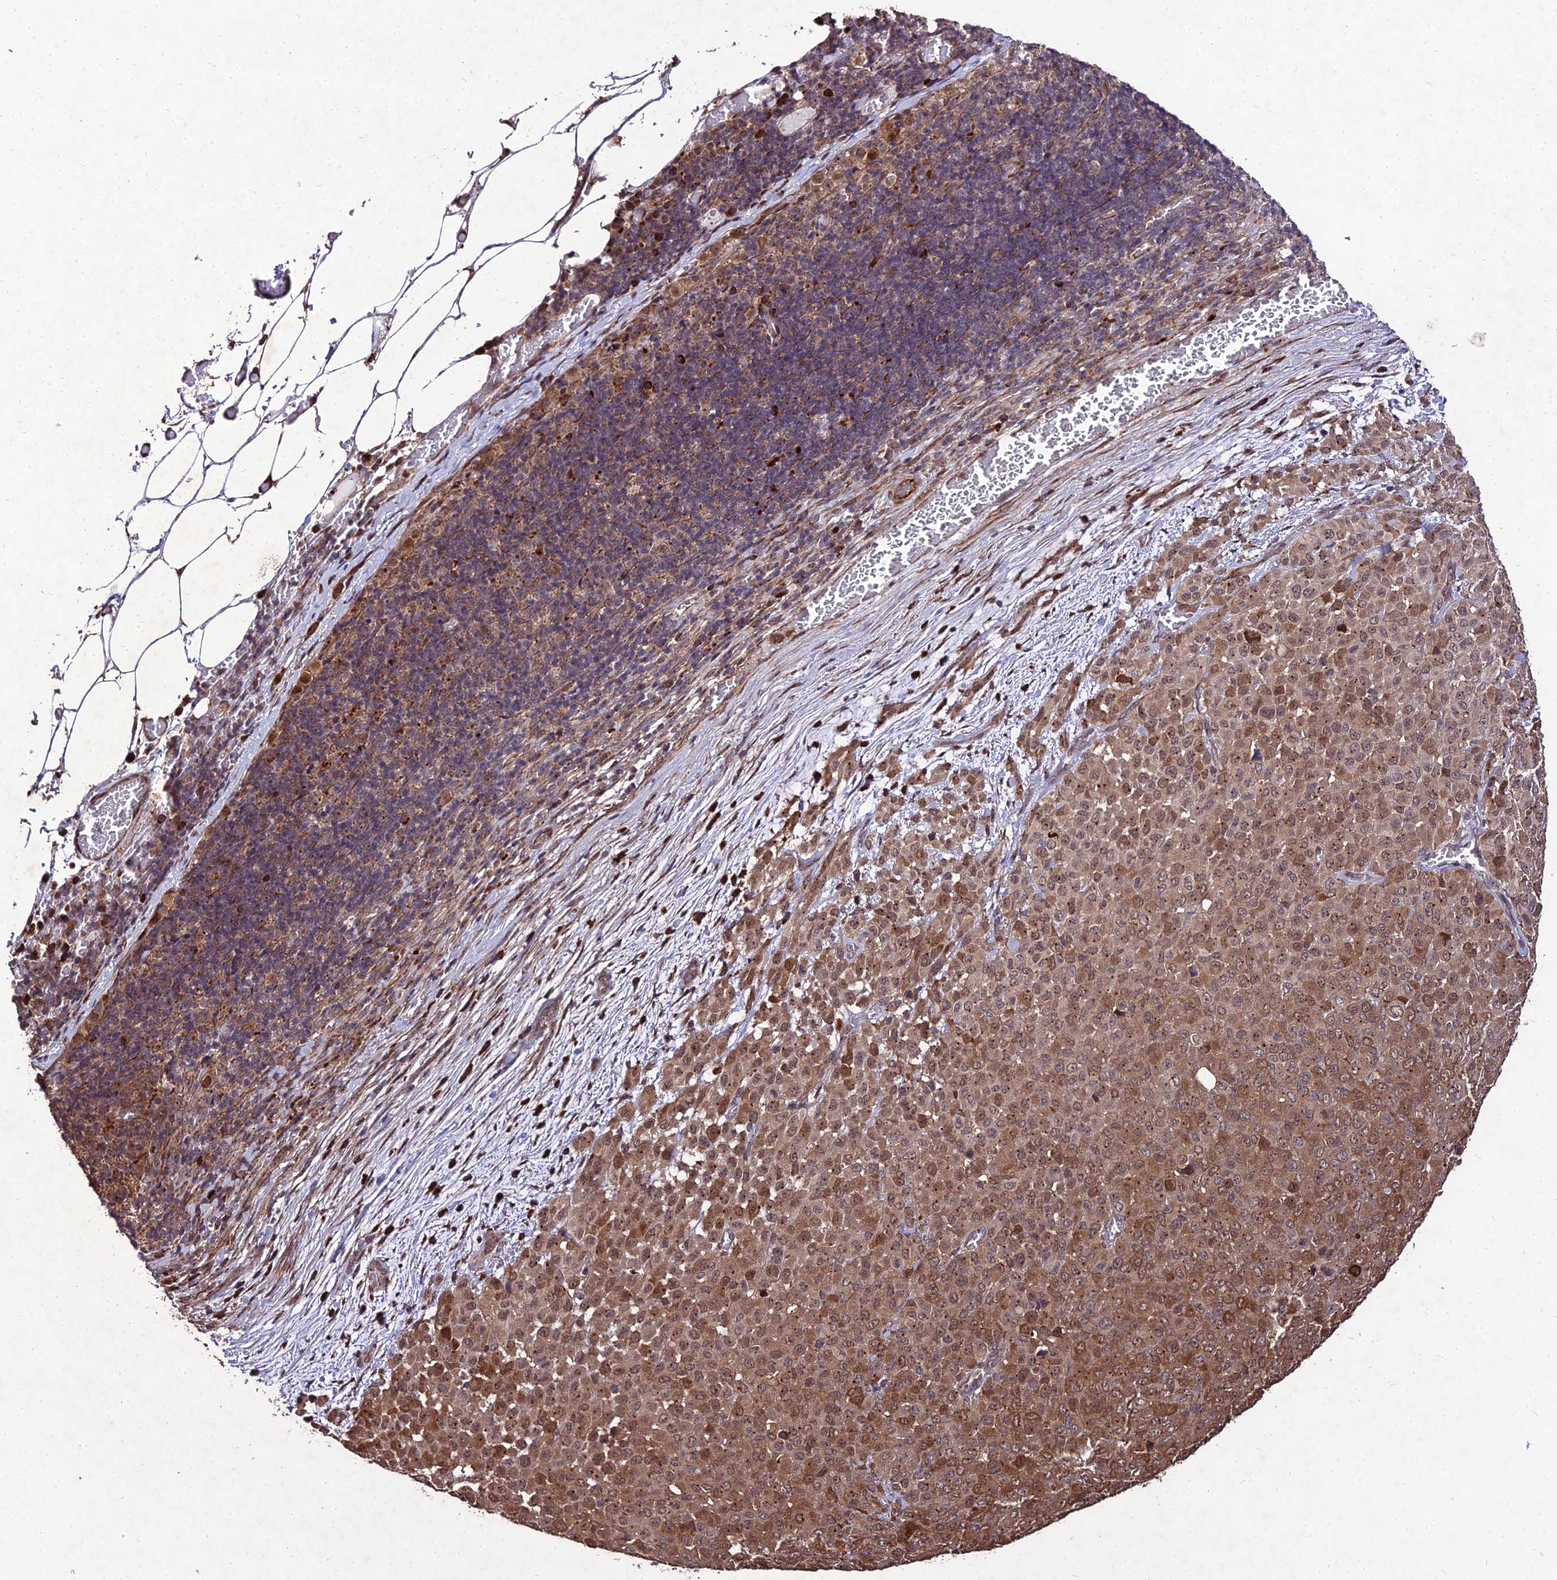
{"staining": {"intensity": "moderate", "quantity": ">75%", "location": "cytoplasmic/membranous,nuclear"}, "tissue": "melanoma", "cell_type": "Tumor cells", "image_type": "cancer", "snomed": [{"axis": "morphology", "description": "Malignant melanoma, Metastatic site"}, {"axis": "topography", "description": "Skin"}], "caption": "DAB immunohistochemical staining of human malignant melanoma (metastatic site) demonstrates moderate cytoplasmic/membranous and nuclear protein staining in about >75% of tumor cells. The protein is stained brown, and the nuclei are stained in blue (DAB IHC with brightfield microscopy, high magnification).", "gene": "ZNF766", "patient": {"sex": "female", "age": 81}}